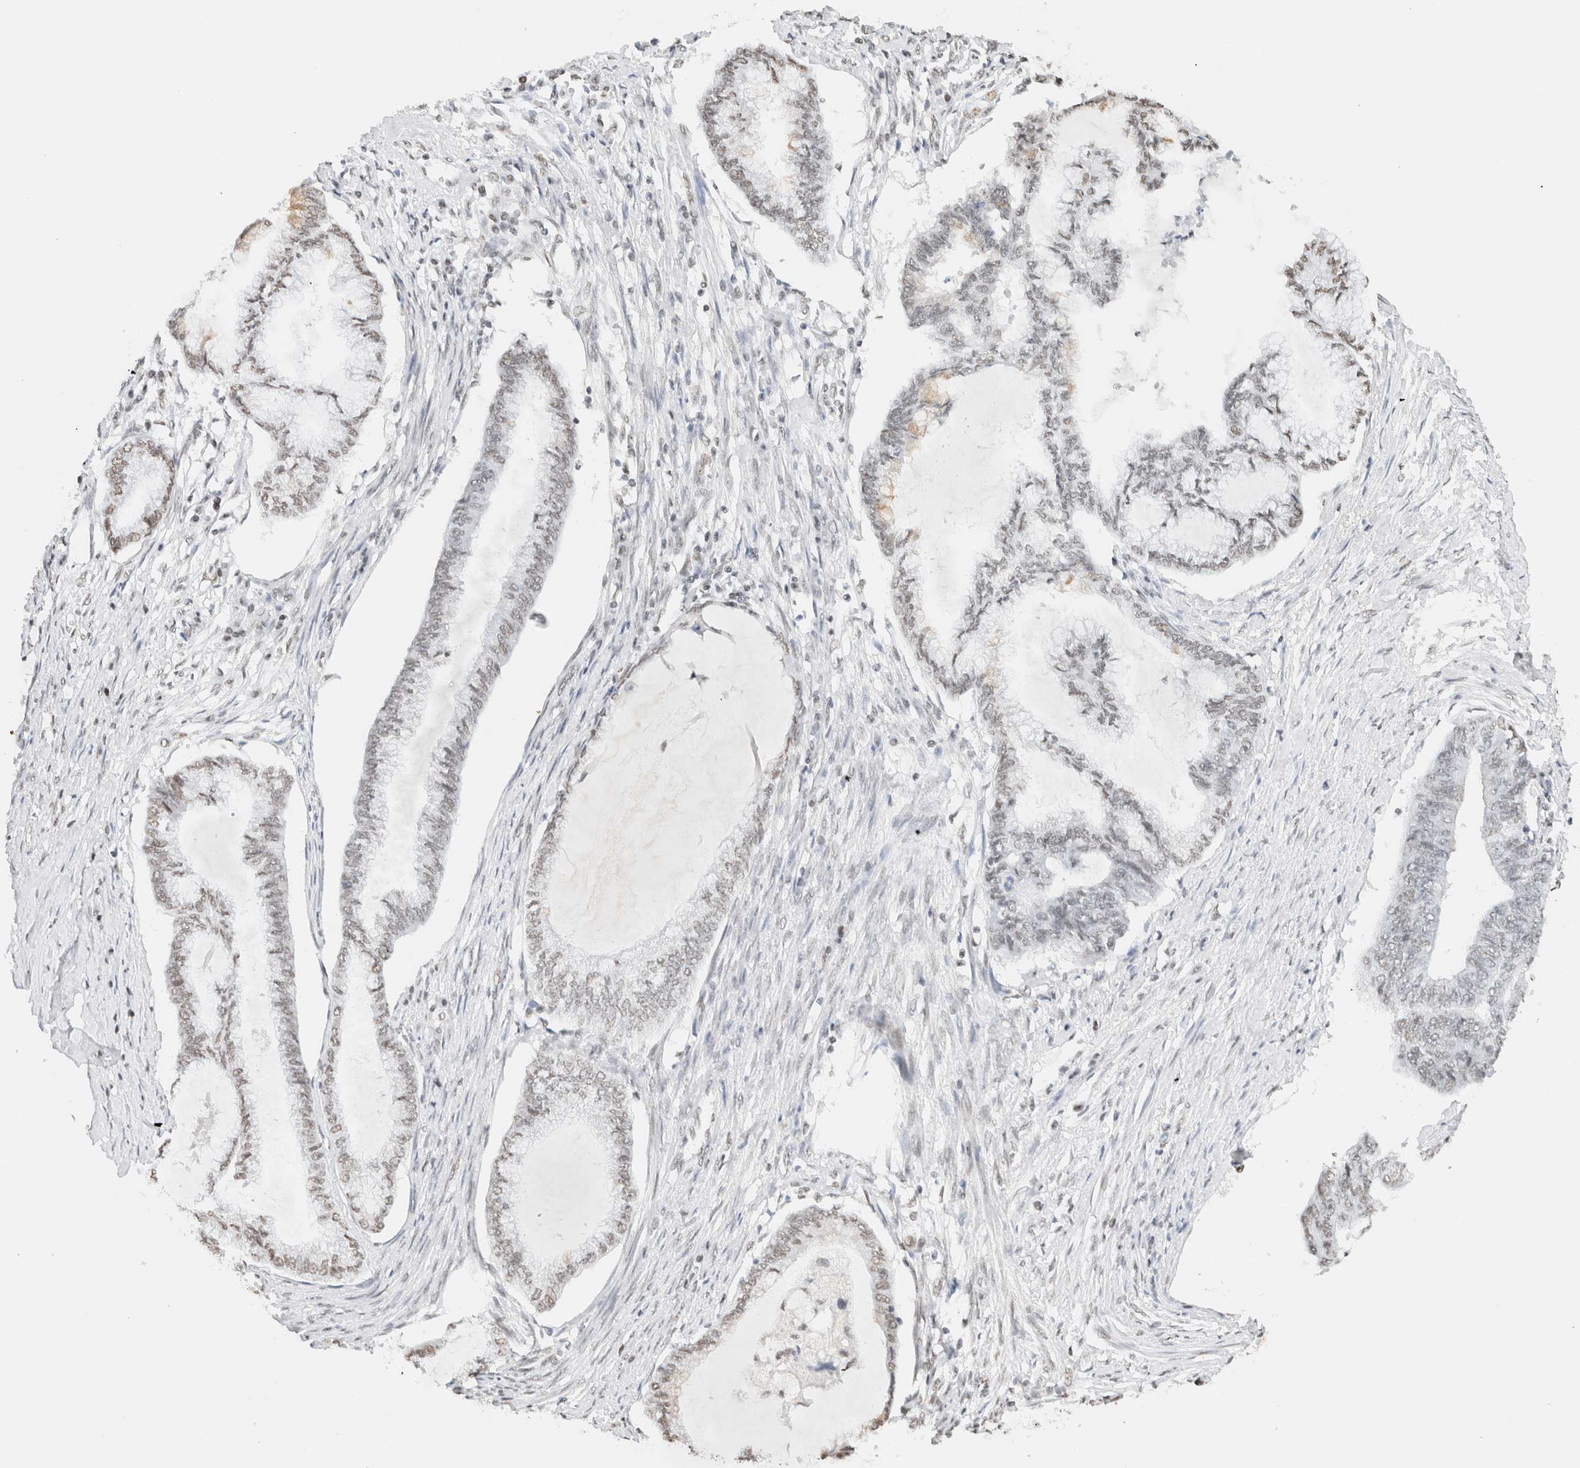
{"staining": {"intensity": "weak", "quantity": "25%-75%", "location": "nuclear"}, "tissue": "endometrial cancer", "cell_type": "Tumor cells", "image_type": "cancer", "snomed": [{"axis": "morphology", "description": "Adenocarcinoma, NOS"}, {"axis": "topography", "description": "Endometrium"}], "caption": "IHC micrograph of neoplastic tissue: human endometrial cancer (adenocarcinoma) stained using IHC exhibits low levels of weak protein expression localized specifically in the nuclear of tumor cells, appearing as a nuclear brown color.", "gene": "SUPT3H", "patient": {"sex": "female", "age": 86}}